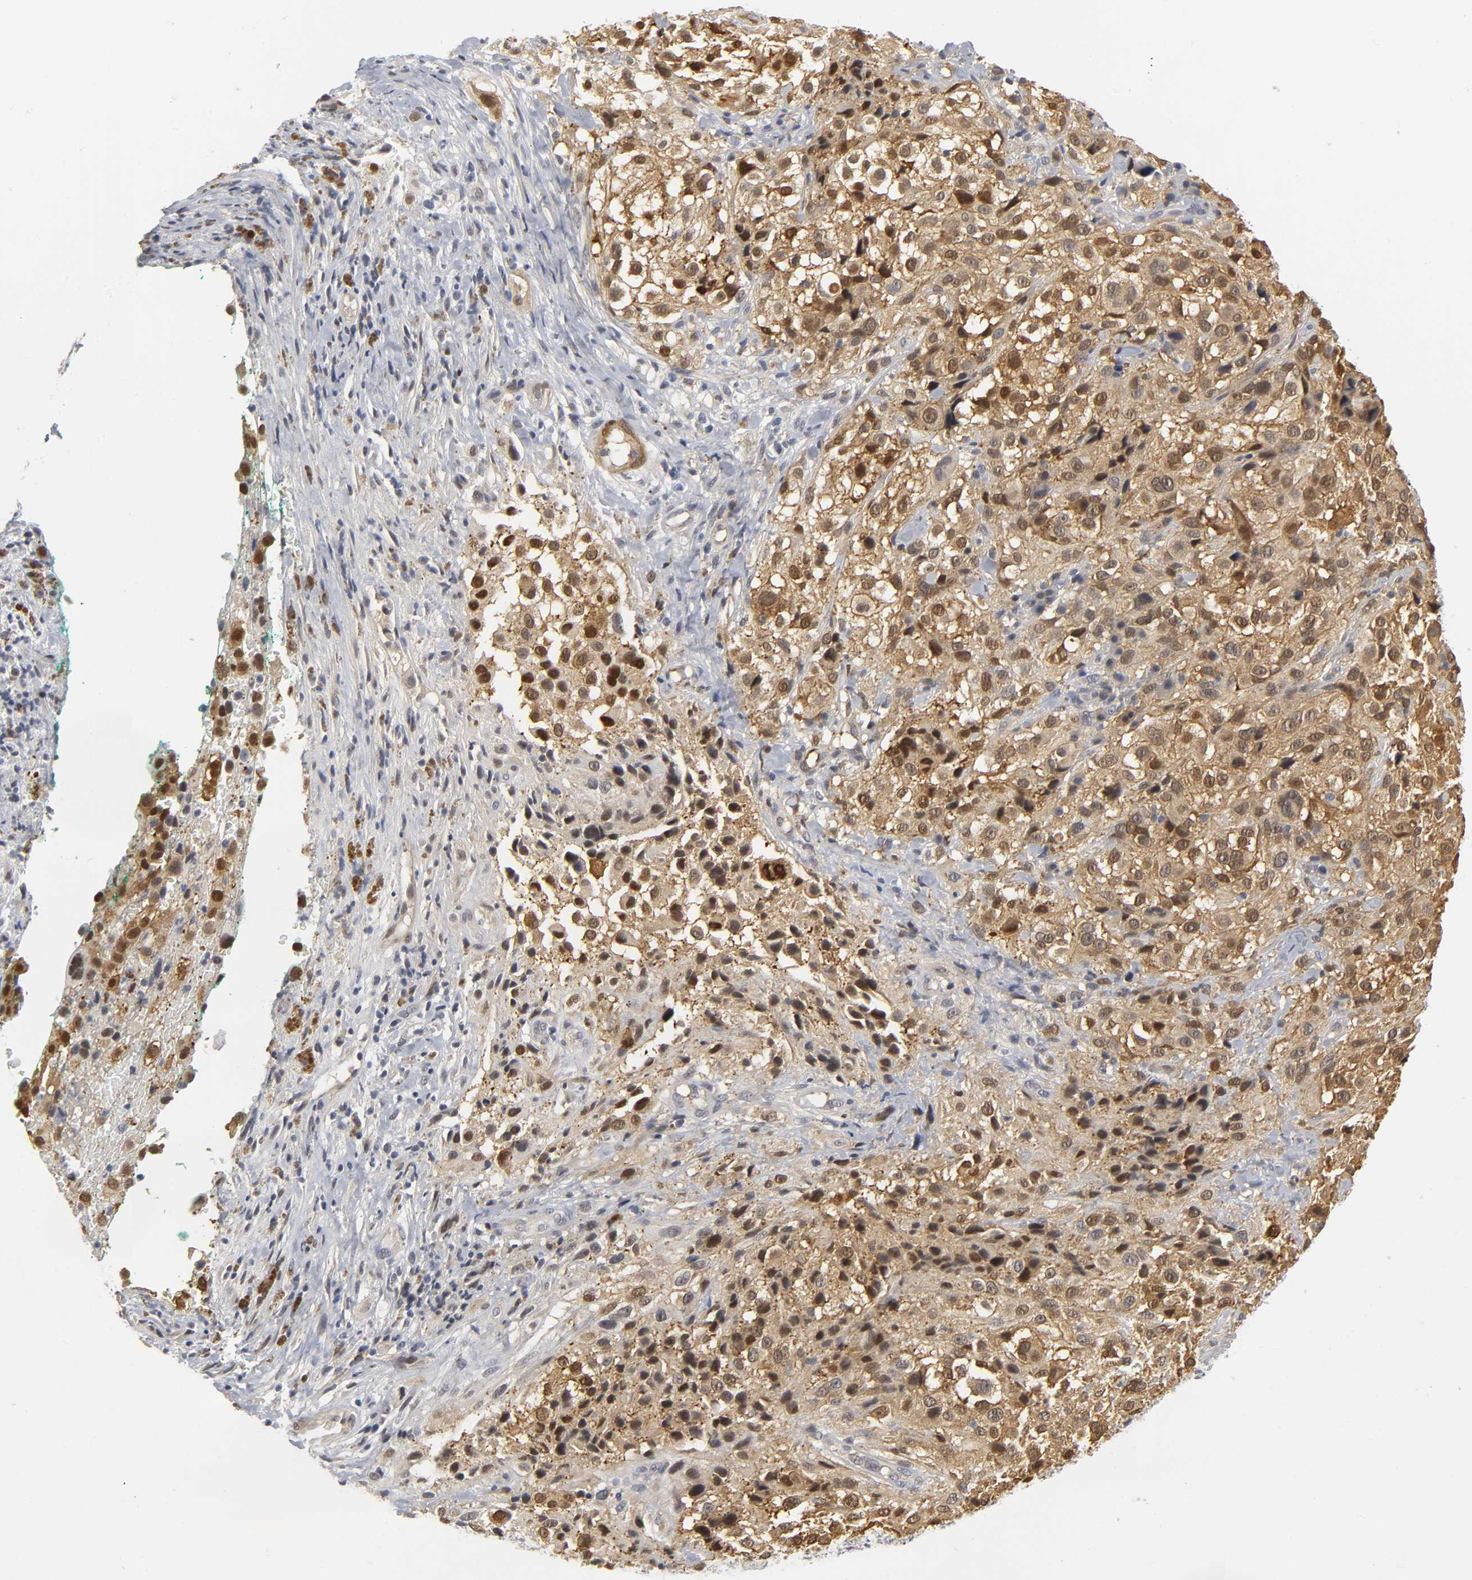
{"staining": {"intensity": "moderate", "quantity": ">75%", "location": "cytoplasmic/membranous,nuclear"}, "tissue": "melanoma", "cell_type": "Tumor cells", "image_type": "cancer", "snomed": [{"axis": "morphology", "description": "Necrosis, NOS"}, {"axis": "morphology", "description": "Malignant melanoma, NOS"}, {"axis": "topography", "description": "Skin"}], "caption": "Protein staining of malignant melanoma tissue demonstrates moderate cytoplasmic/membranous and nuclear staining in about >75% of tumor cells.", "gene": "PDLIM3", "patient": {"sex": "female", "age": 87}}